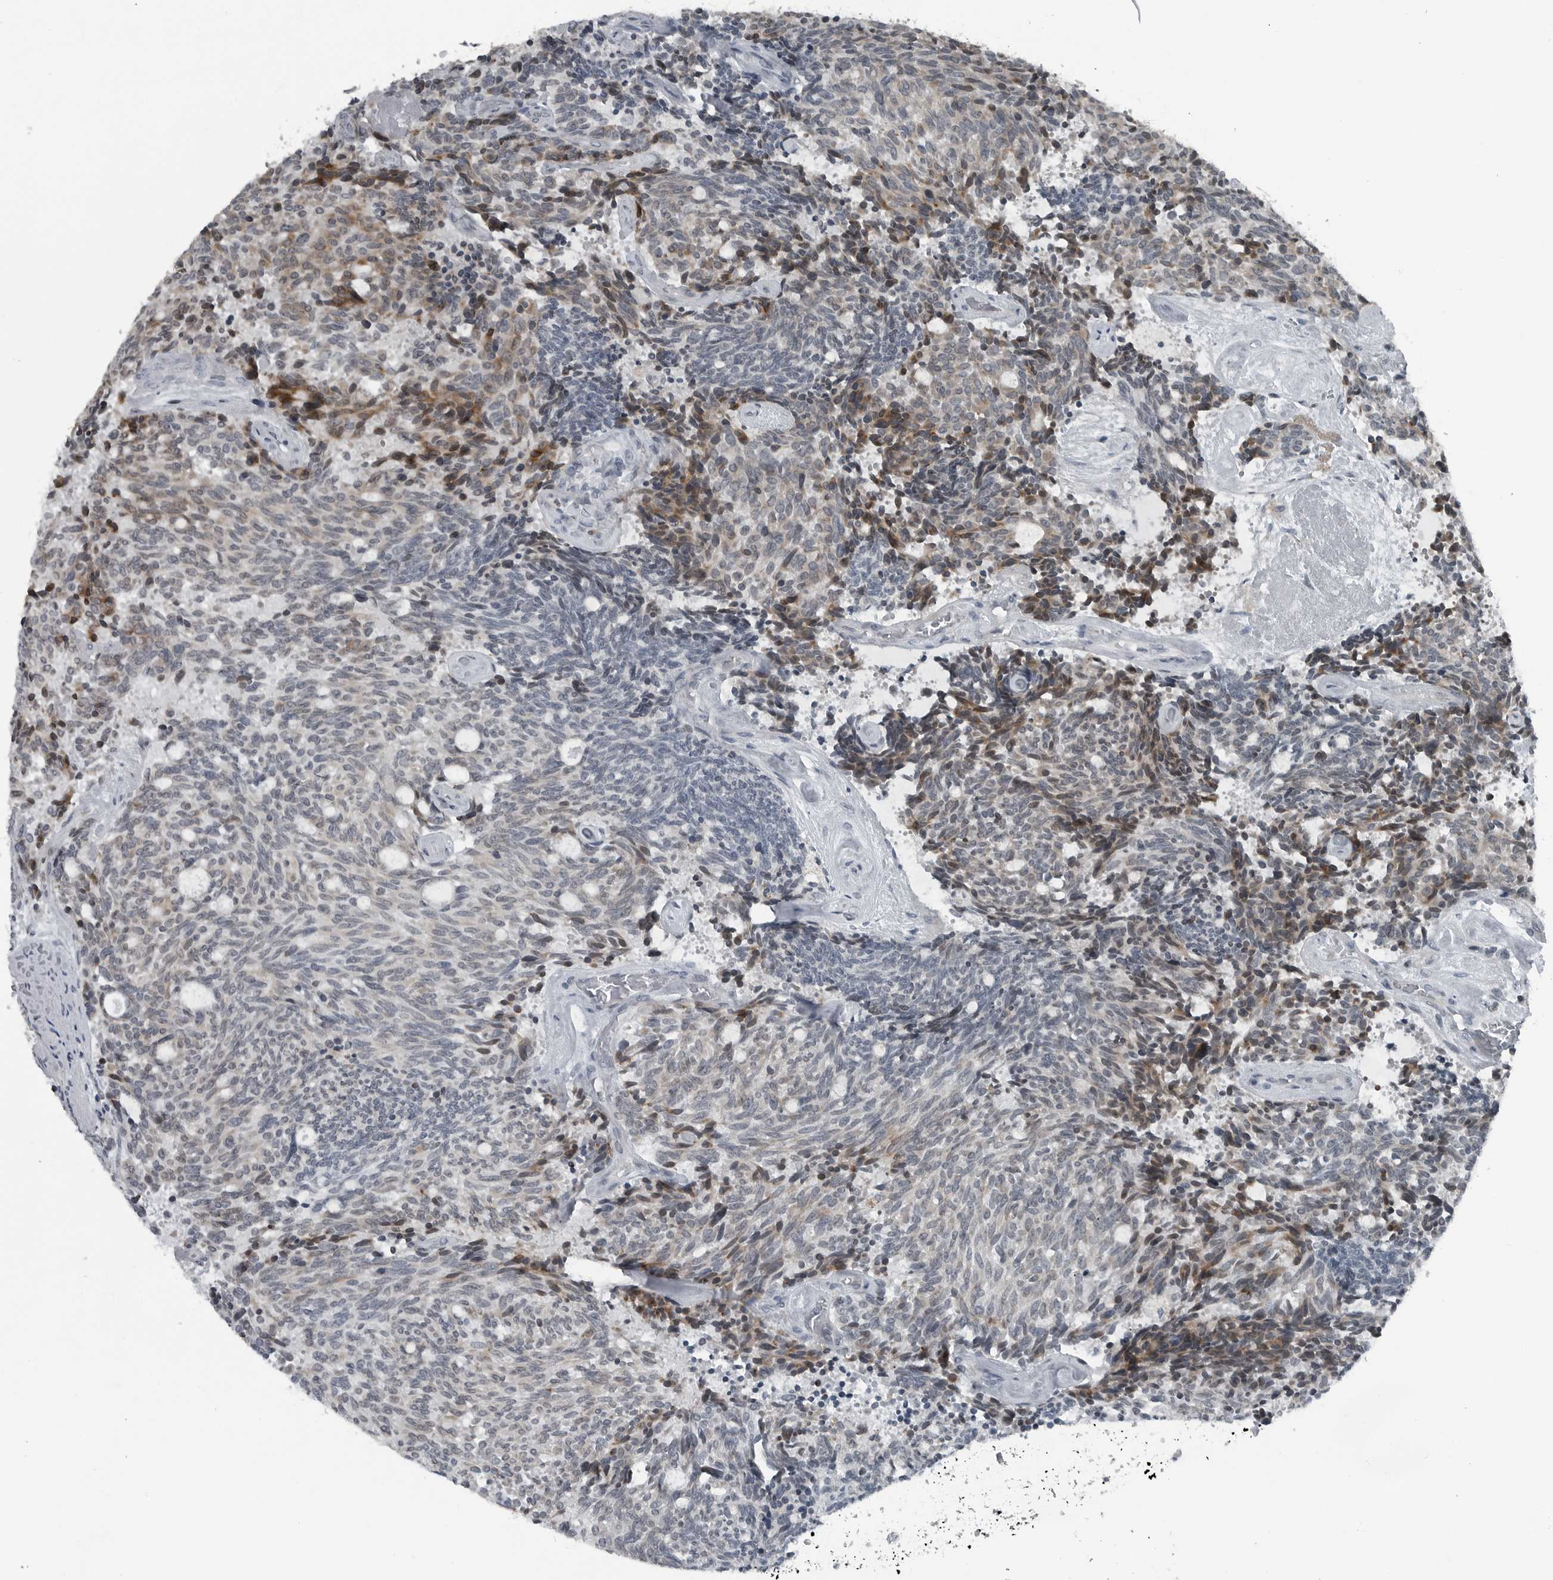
{"staining": {"intensity": "moderate", "quantity": "<25%", "location": "cytoplasmic/membranous"}, "tissue": "carcinoid", "cell_type": "Tumor cells", "image_type": "cancer", "snomed": [{"axis": "morphology", "description": "Carcinoid, malignant, NOS"}, {"axis": "topography", "description": "Pancreas"}], "caption": "Carcinoid (malignant) stained with immunohistochemistry demonstrates moderate cytoplasmic/membranous positivity in about <25% of tumor cells.", "gene": "DNAAF11", "patient": {"sex": "female", "age": 54}}